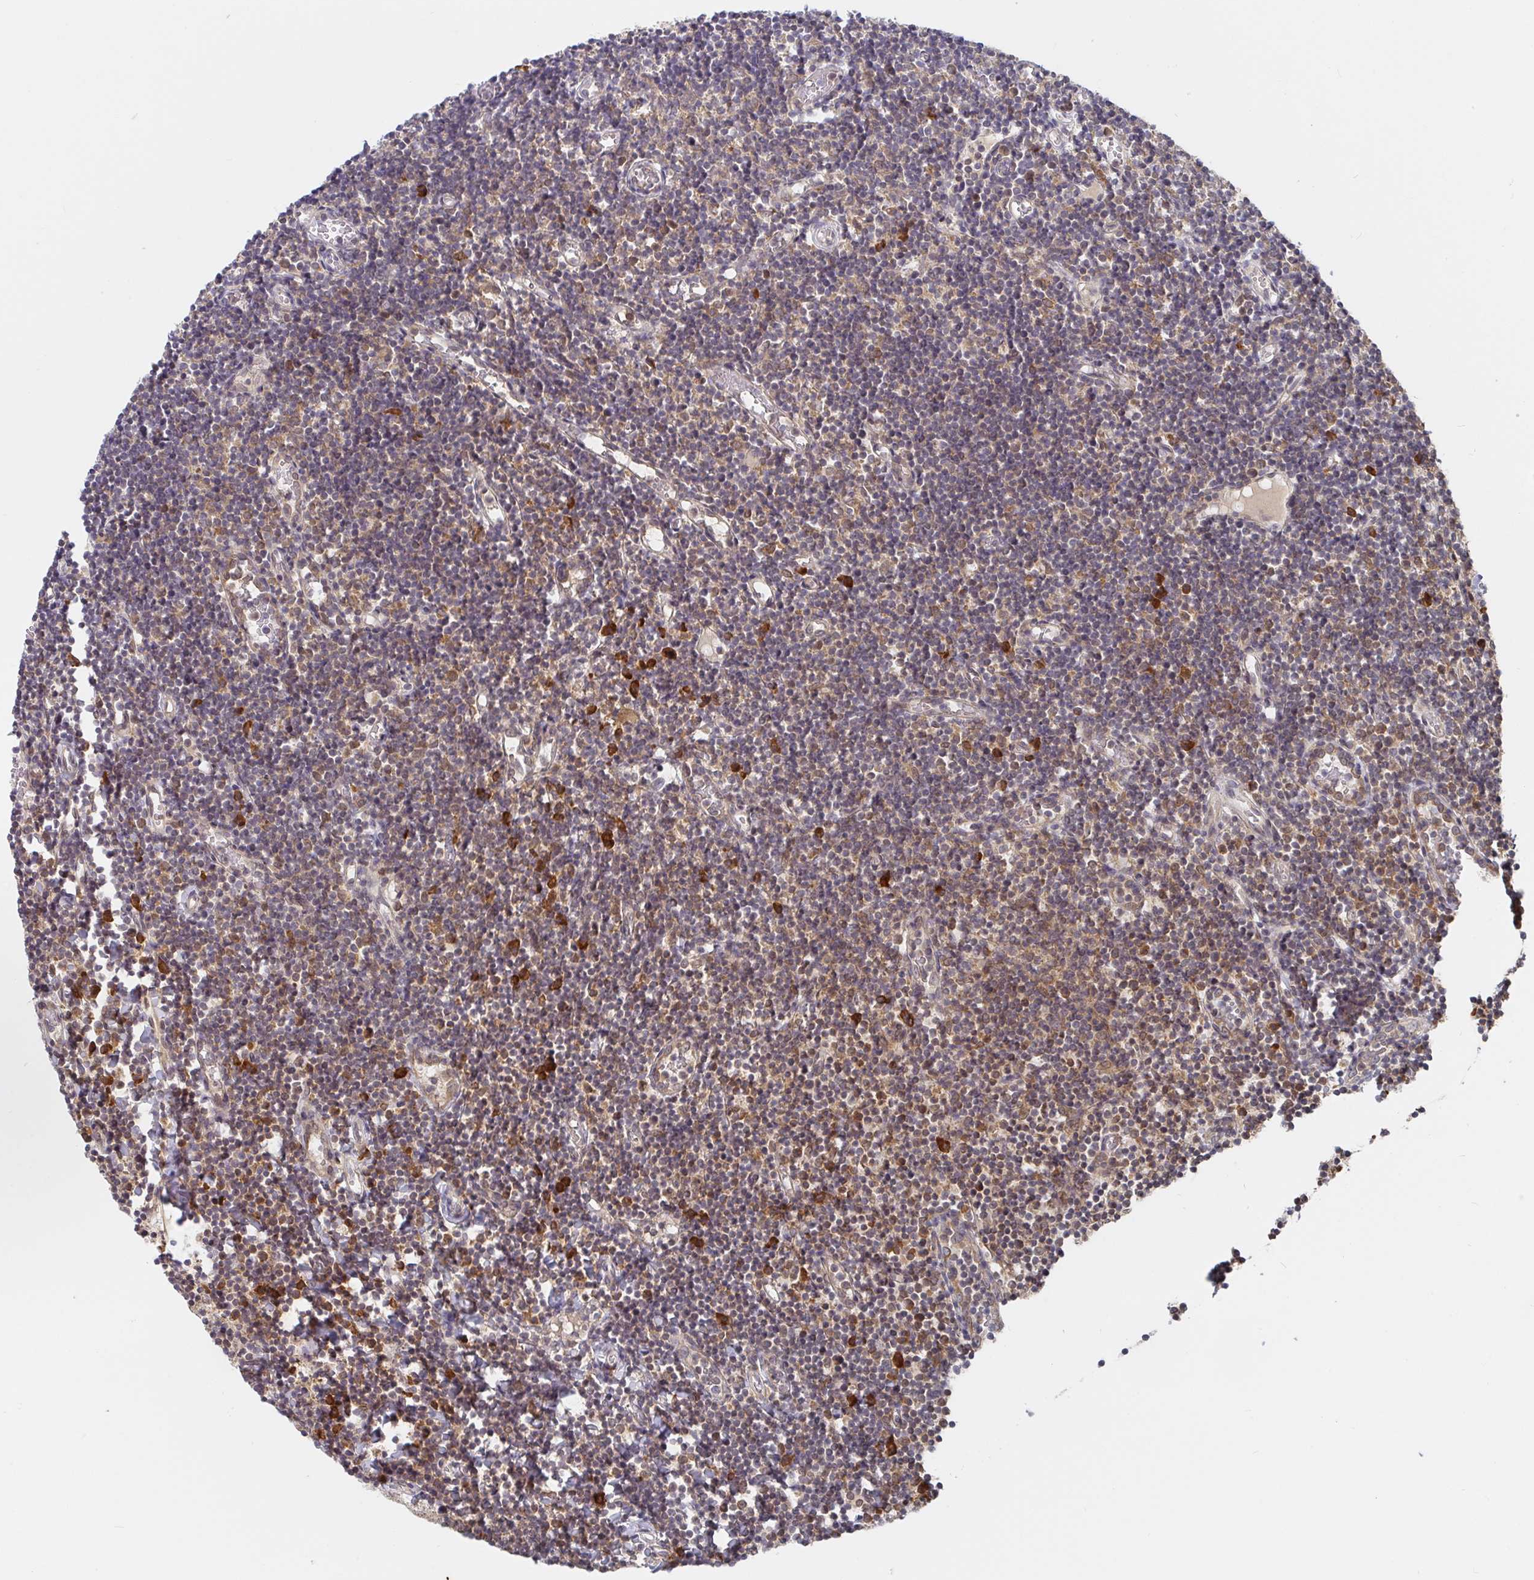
{"staining": {"intensity": "strong", "quantity": "<25%", "location": "cytoplasmic/membranous"}, "tissue": "tonsil", "cell_type": "Germinal center cells", "image_type": "normal", "snomed": [{"axis": "morphology", "description": "Normal tissue, NOS"}, {"axis": "topography", "description": "Tonsil"}], "caption": "This histopathology image displays immunohistochemistry staining of benign tonsil, with medium strong cytoplasmic/membranous positivity in approximately <25% of germinal center cells.", "gene": "ALG1L2", "patient": {"sex": "female", "age": 10}}